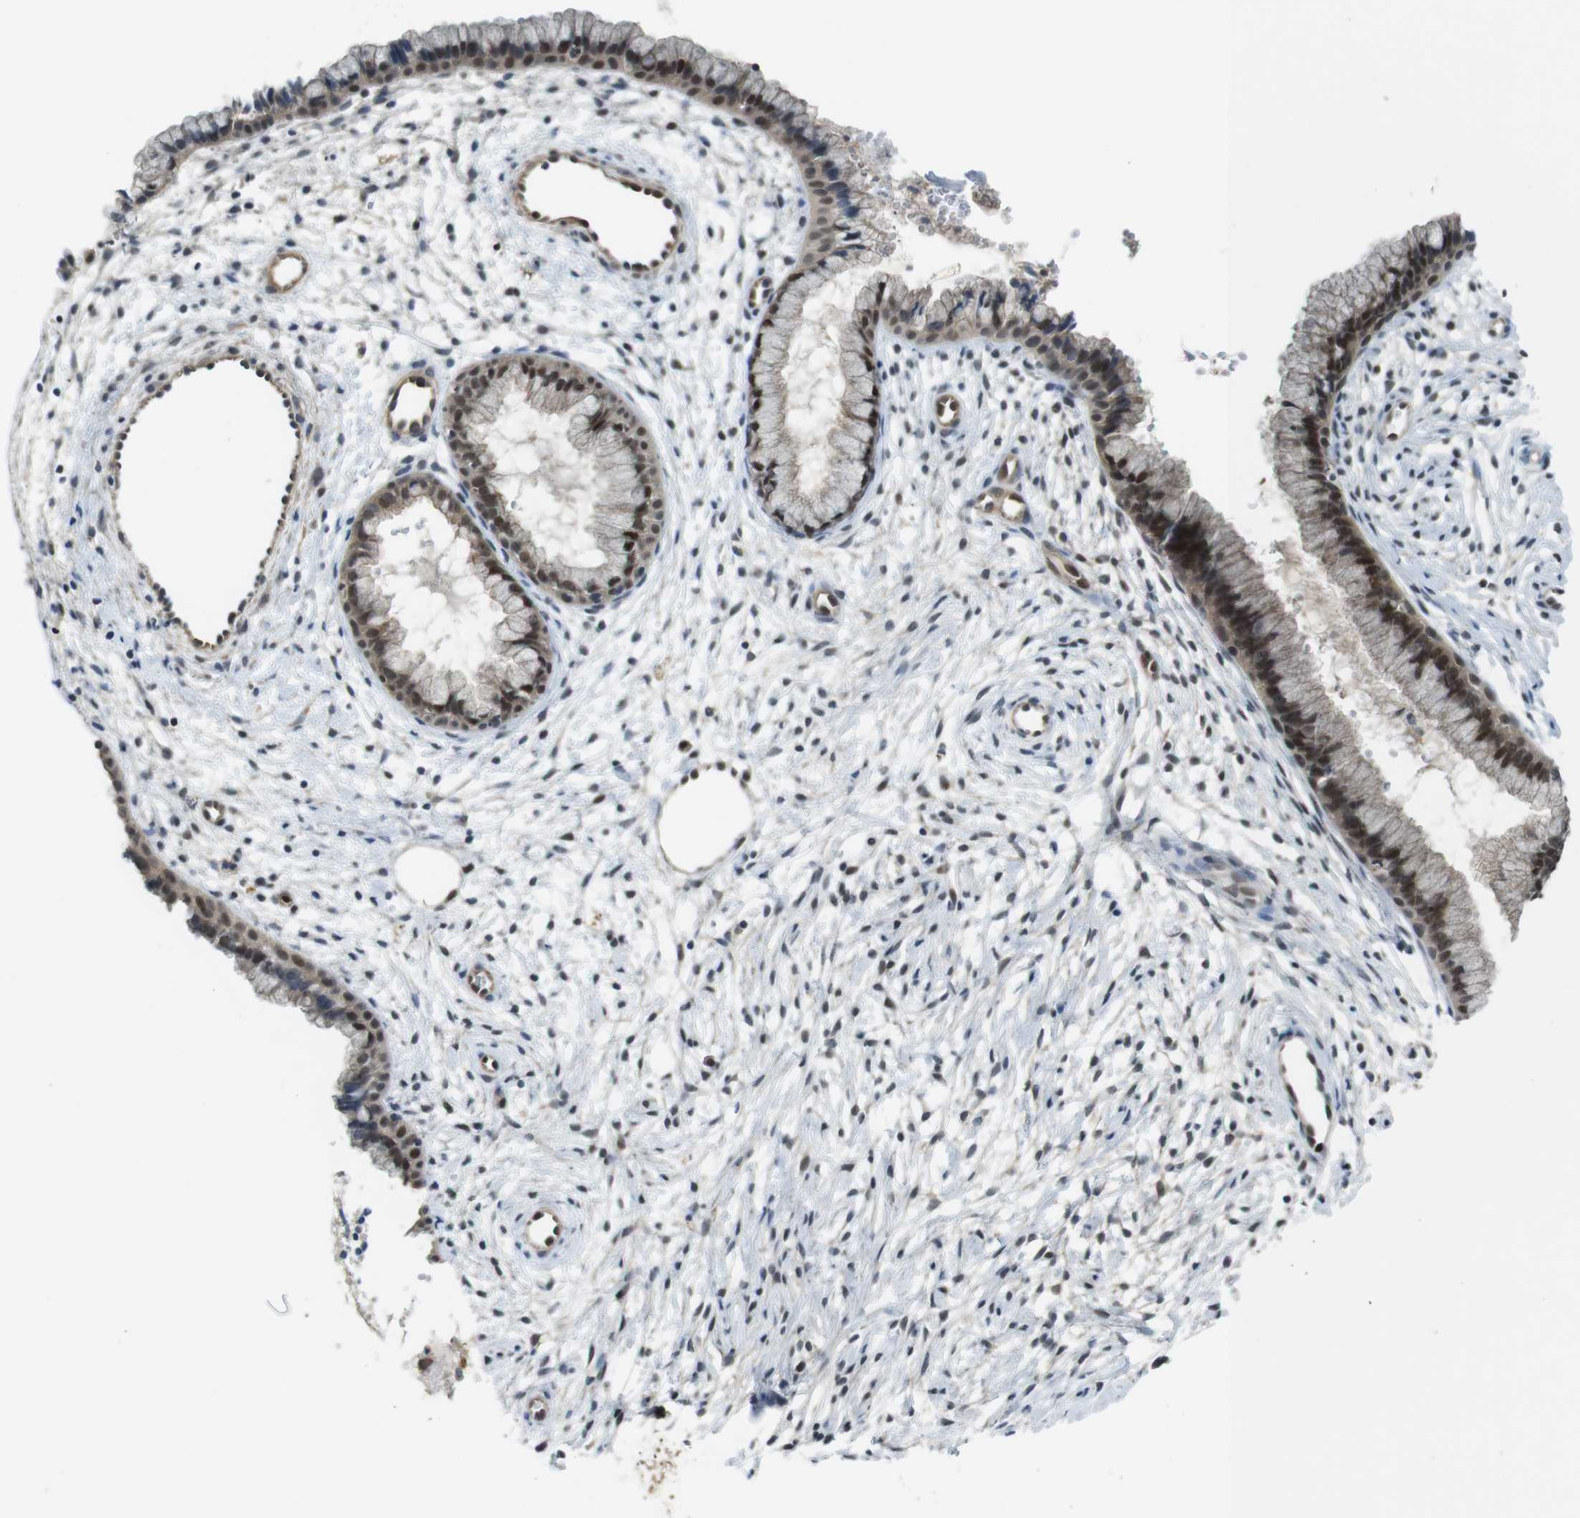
{"staining": {"intensity": "strong", "quantity": ">75%", "location": "nuclear"}, "tissue": "cervix", "cell_type": "Glandular cells", "image_type": "normal", "snomed": [{"axis": "morphology", "description": "Normal tissue, NOS"}, {"axis": "topography", "description": "Cervix"}], "caption": "Protein staining of unremarkable cervix displays strong nuclear staining in approximately >75% of glandular cells.", "gene": "MAPKAPK5", "patient": {"sex": "female", "age": 39}}